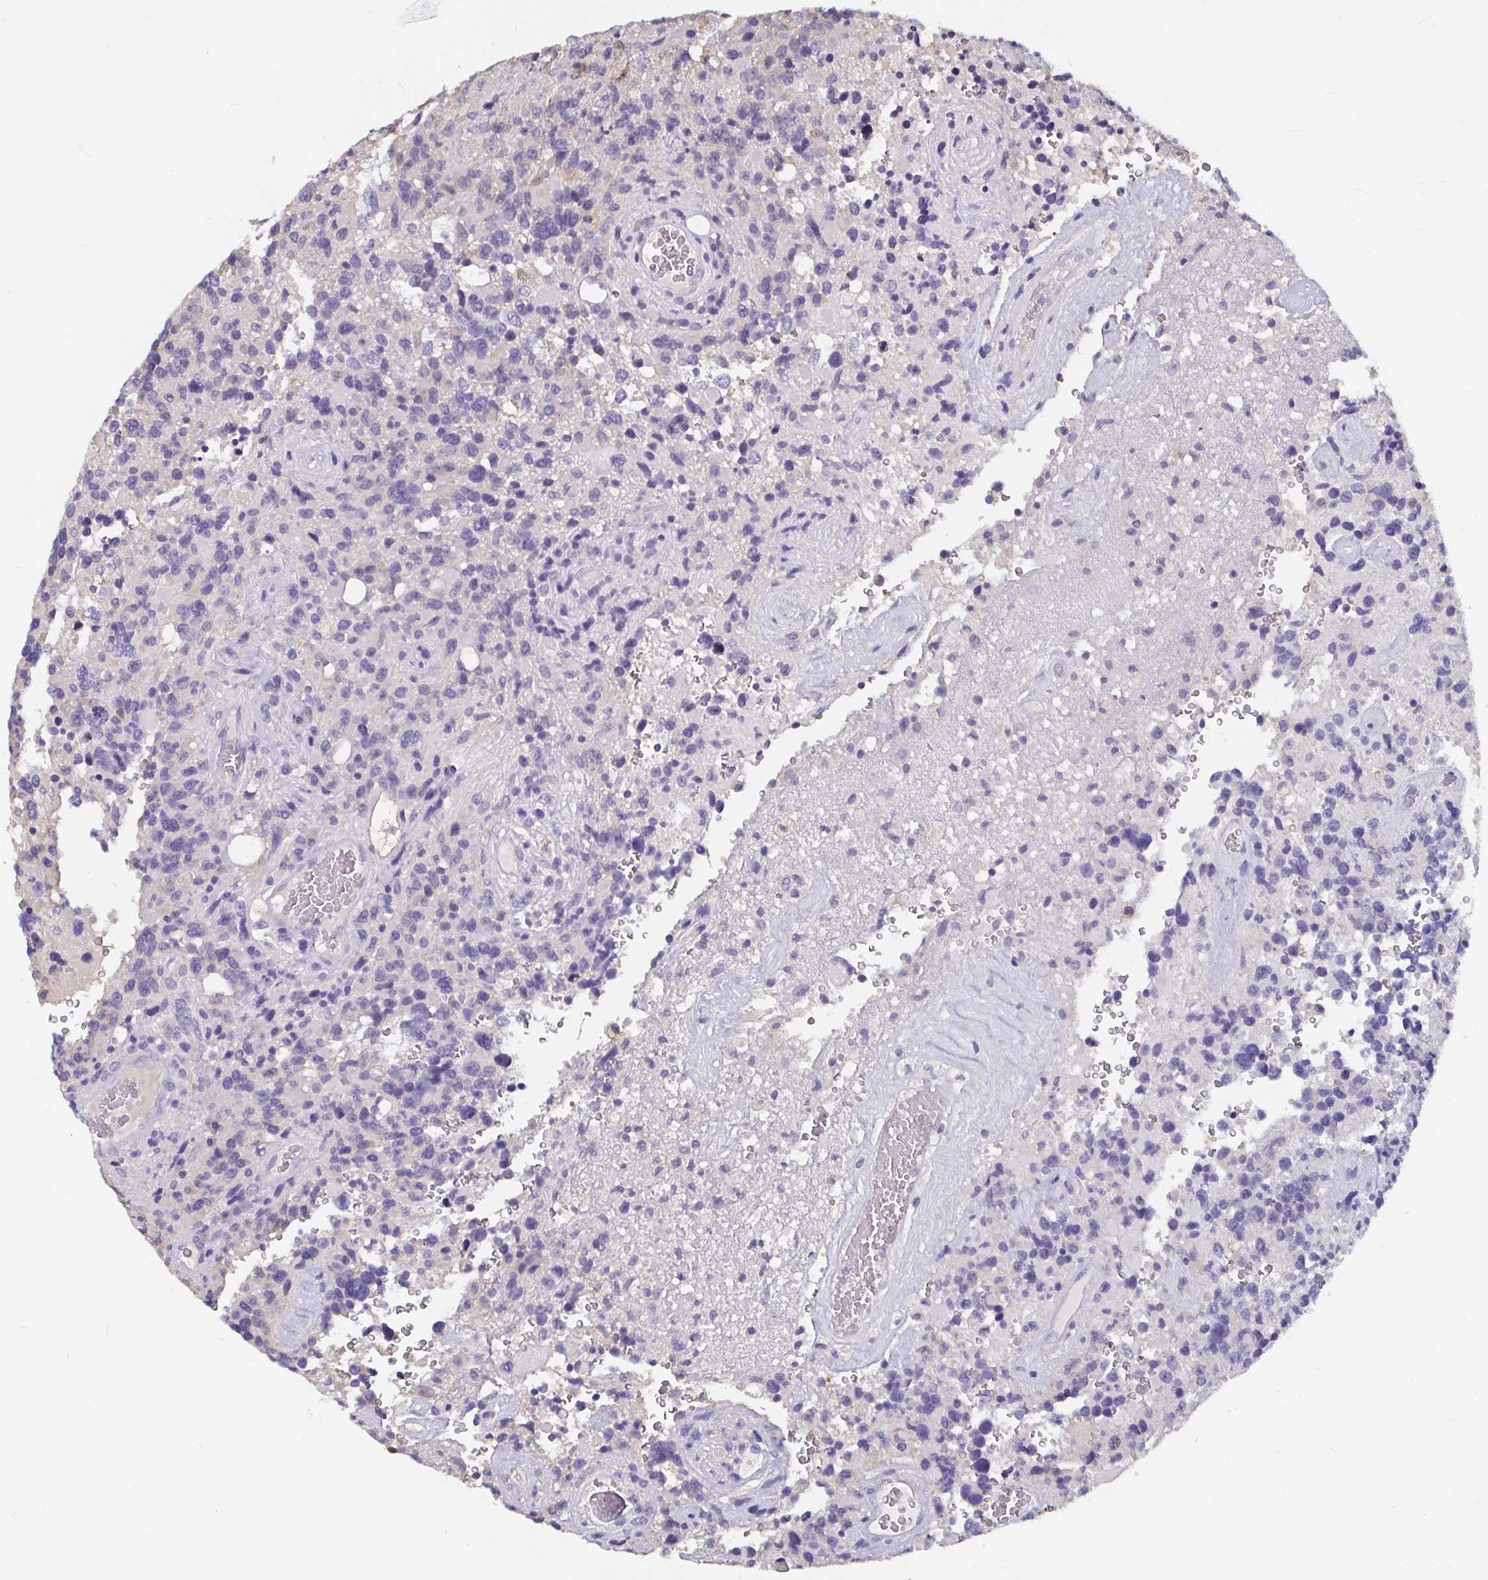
{"staining": {"intensity": "negative", "quantity": "none", "location": "none"}, "tissue": "glioma", "cell_type": "Tumor cells", "image_type": "cancer", "snomed": [{"axis": "morphology", "description": "Glioma, malignant, High grade"}, {"axis": "topography", "description": "Brain"}], "caption": "This is a photomicrograph of IHC staining of glioma, which shows no expression in tumor cells. Nuclei are stained in blue.", "gene": "ADAMTS6", "patient": {"sex": "female", "age": 40}}